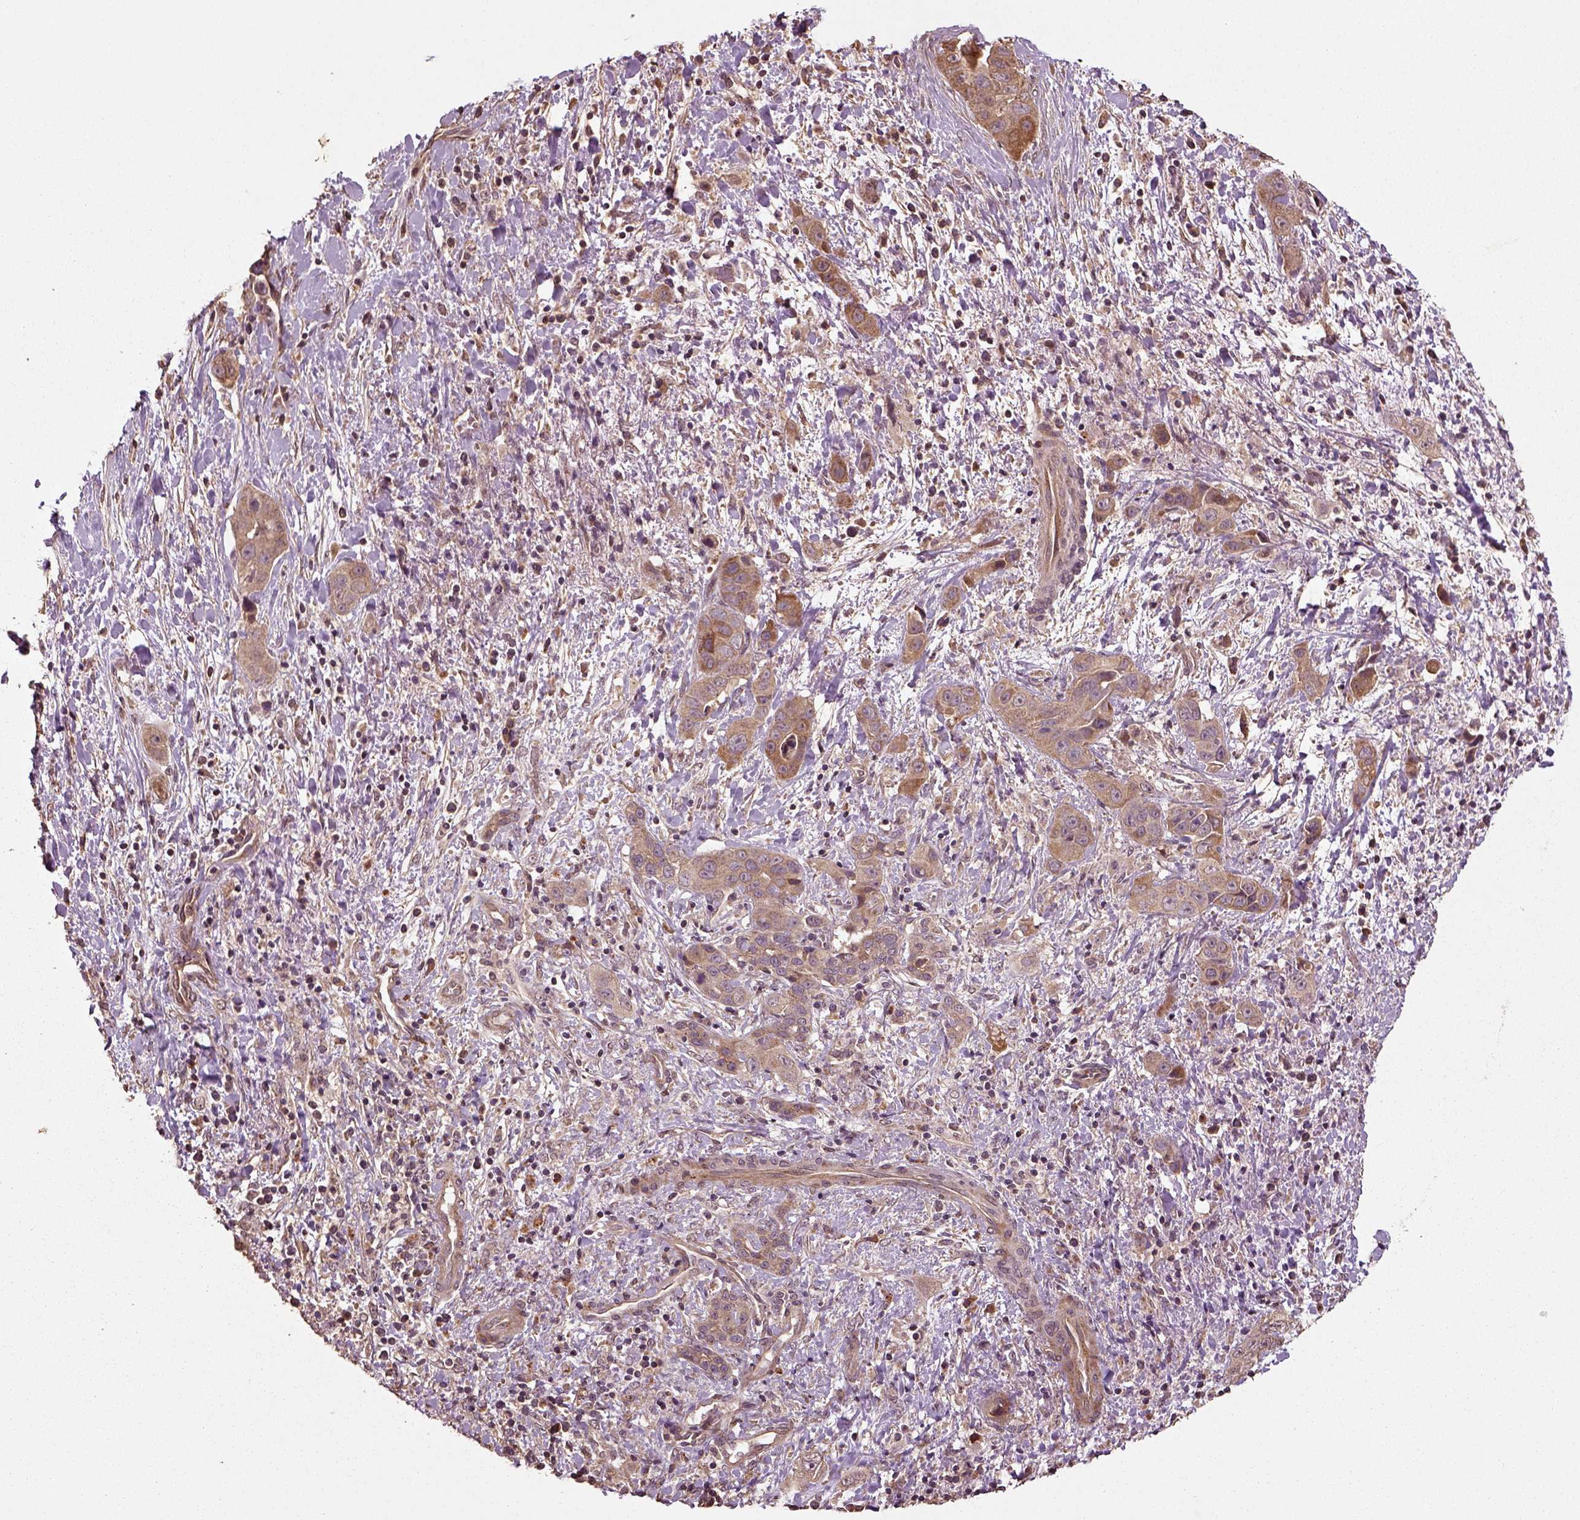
{"staining": {"intensity": "moderate", "quantity": ">75%", "location": "cytoplasmic/membranous"}, "tissue": "liver cancer", "cell_type": "Tumor cells", "image_type": "cancer", "snomed": [{"axis": "morphology", "description": "Cholangiocarcinoma"}, {"axis": "topography", "description": "Liver"}], "caption": "This is a micrograph of immunohistochemistry (IHC) staining of liver cancer (cholangiocarcinoma), which shows moderate staining in the cytoplasmic/membranous of tumor cells.", "gene": "ERV3-1", "patient": {"sex": "female", "age": 52}}